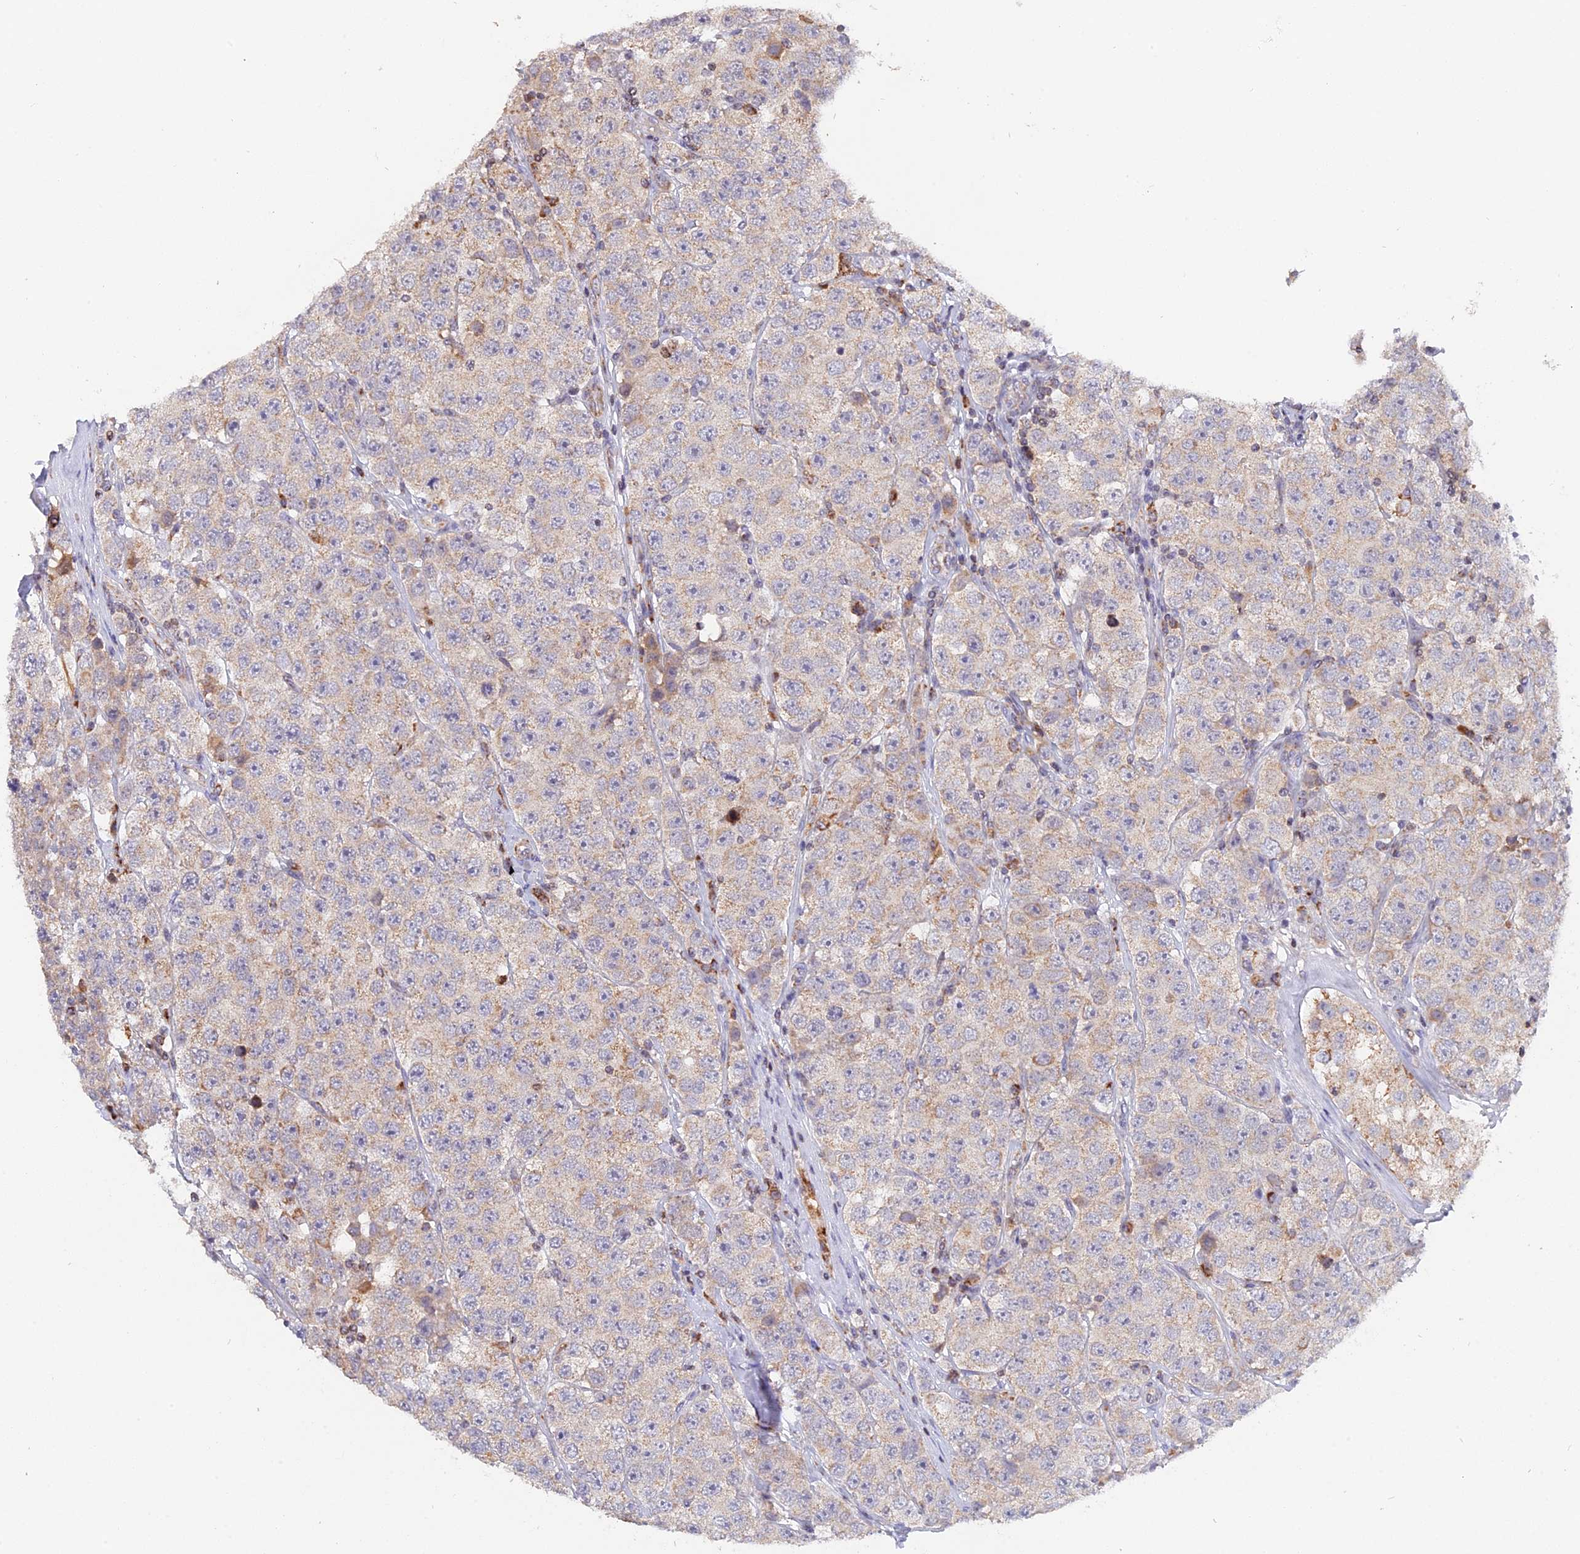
{"staining": {"intensity": "negative", "quantity": "none", "location": "none"}, "tissue": "testis cancer", "cell_type": "Tumor cells", "image_type": "cancer", "snomed": [{"axis": "morphology", "description": "Seminoma, NOS"}, {"axis": "topography", "description": "Testis"}], "caption": "Immunohistochemistry micrograph of human testis cancer stained for a protein (brown), which demonstrates no expression in tumor cells.", "gene": "MPV17L", "patient": {"sex": "male", "age": 28}}